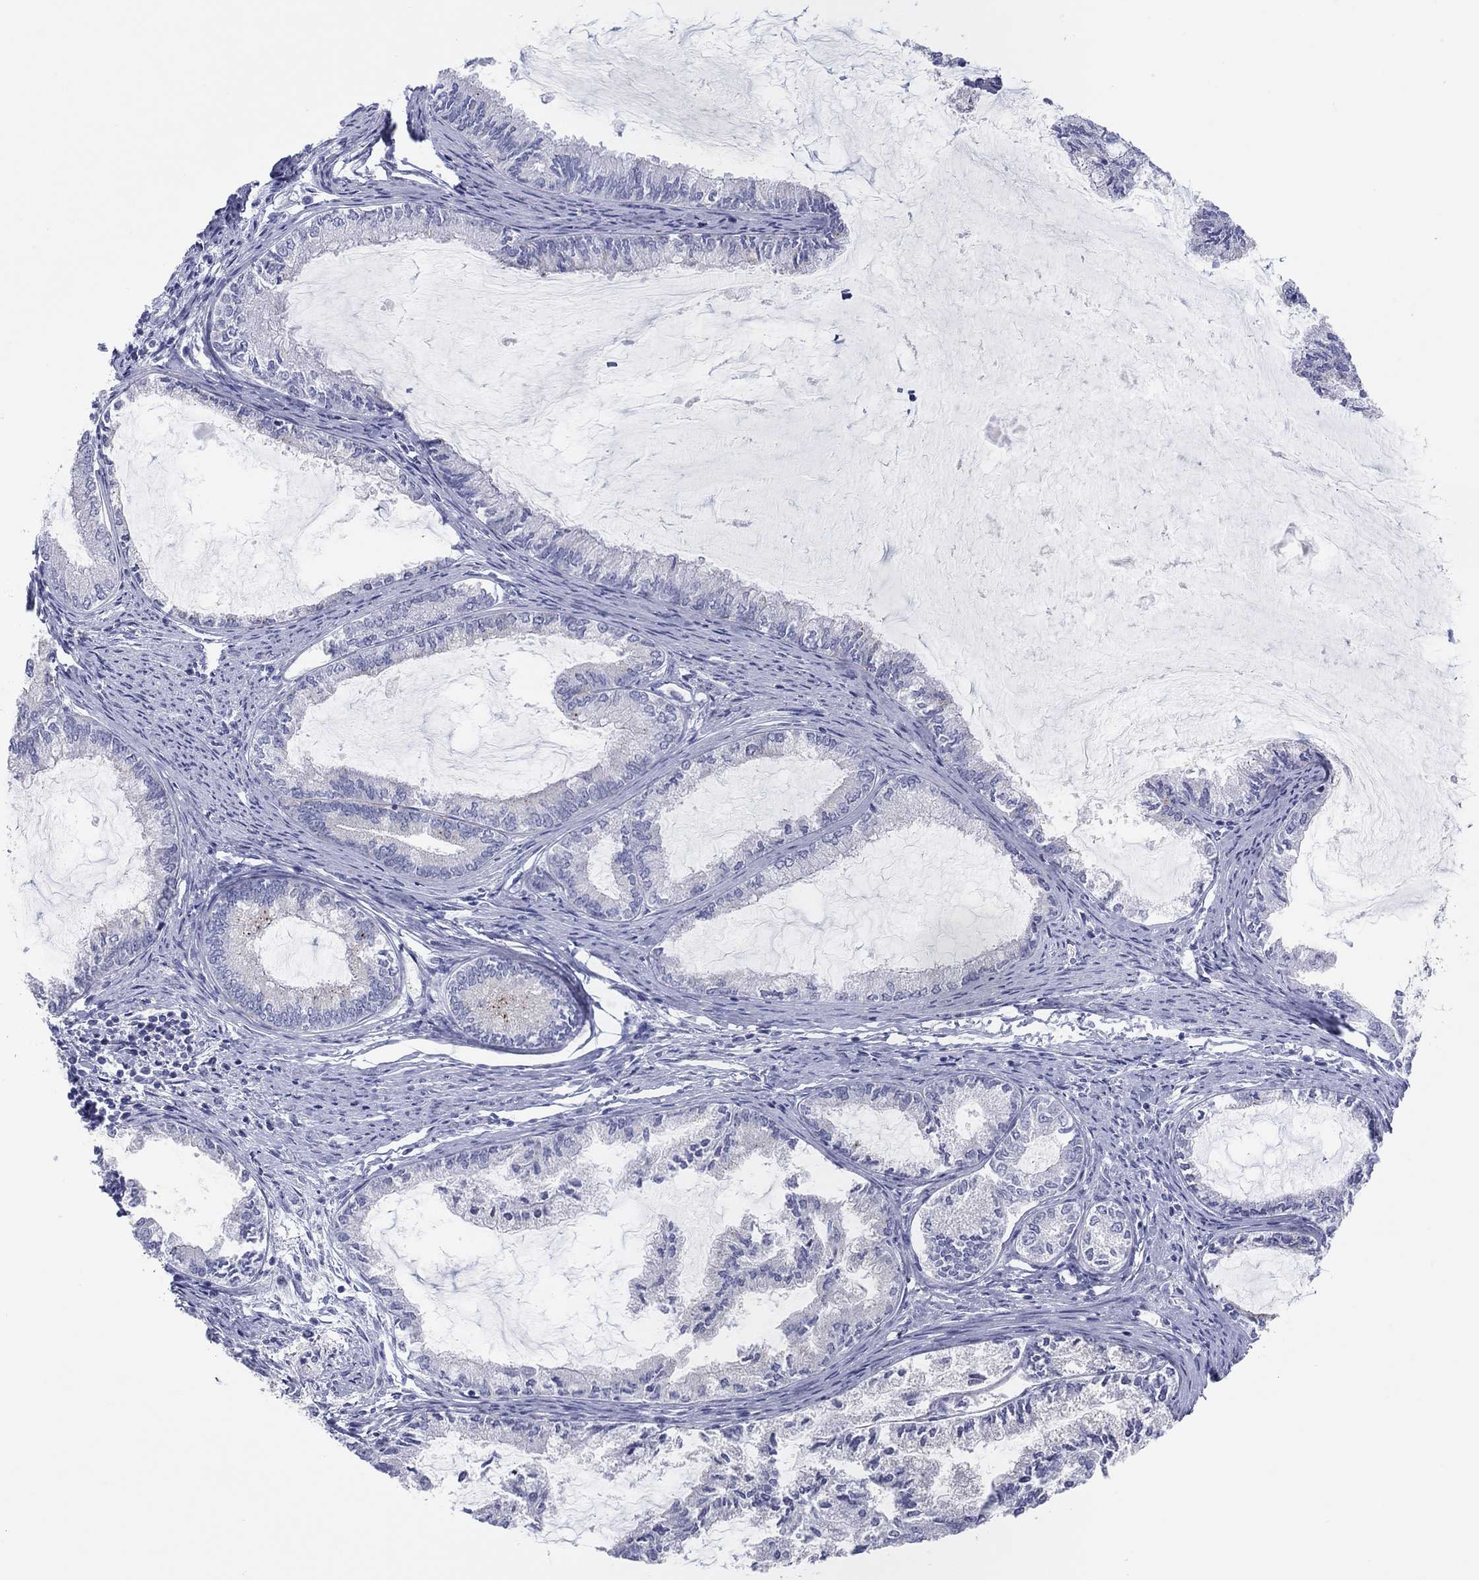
{"staining": {"intensity": "negative", "quantity": "none", "location": "none"}, "tissue": "endometrial cancer", "cell_type": "Tumor cells", "image_type": "cancer", "snomed": [{"axis": "morphology", "description": "Adenocarcinoma, NOS"}, {"axis": "topography", "description": "Endometrium"}], "caption": "Tumor cells are negative for protein expression in human endometrial cancer.", "gene": "CPNE6", "patient": {"sex": "female", "age": 86}}